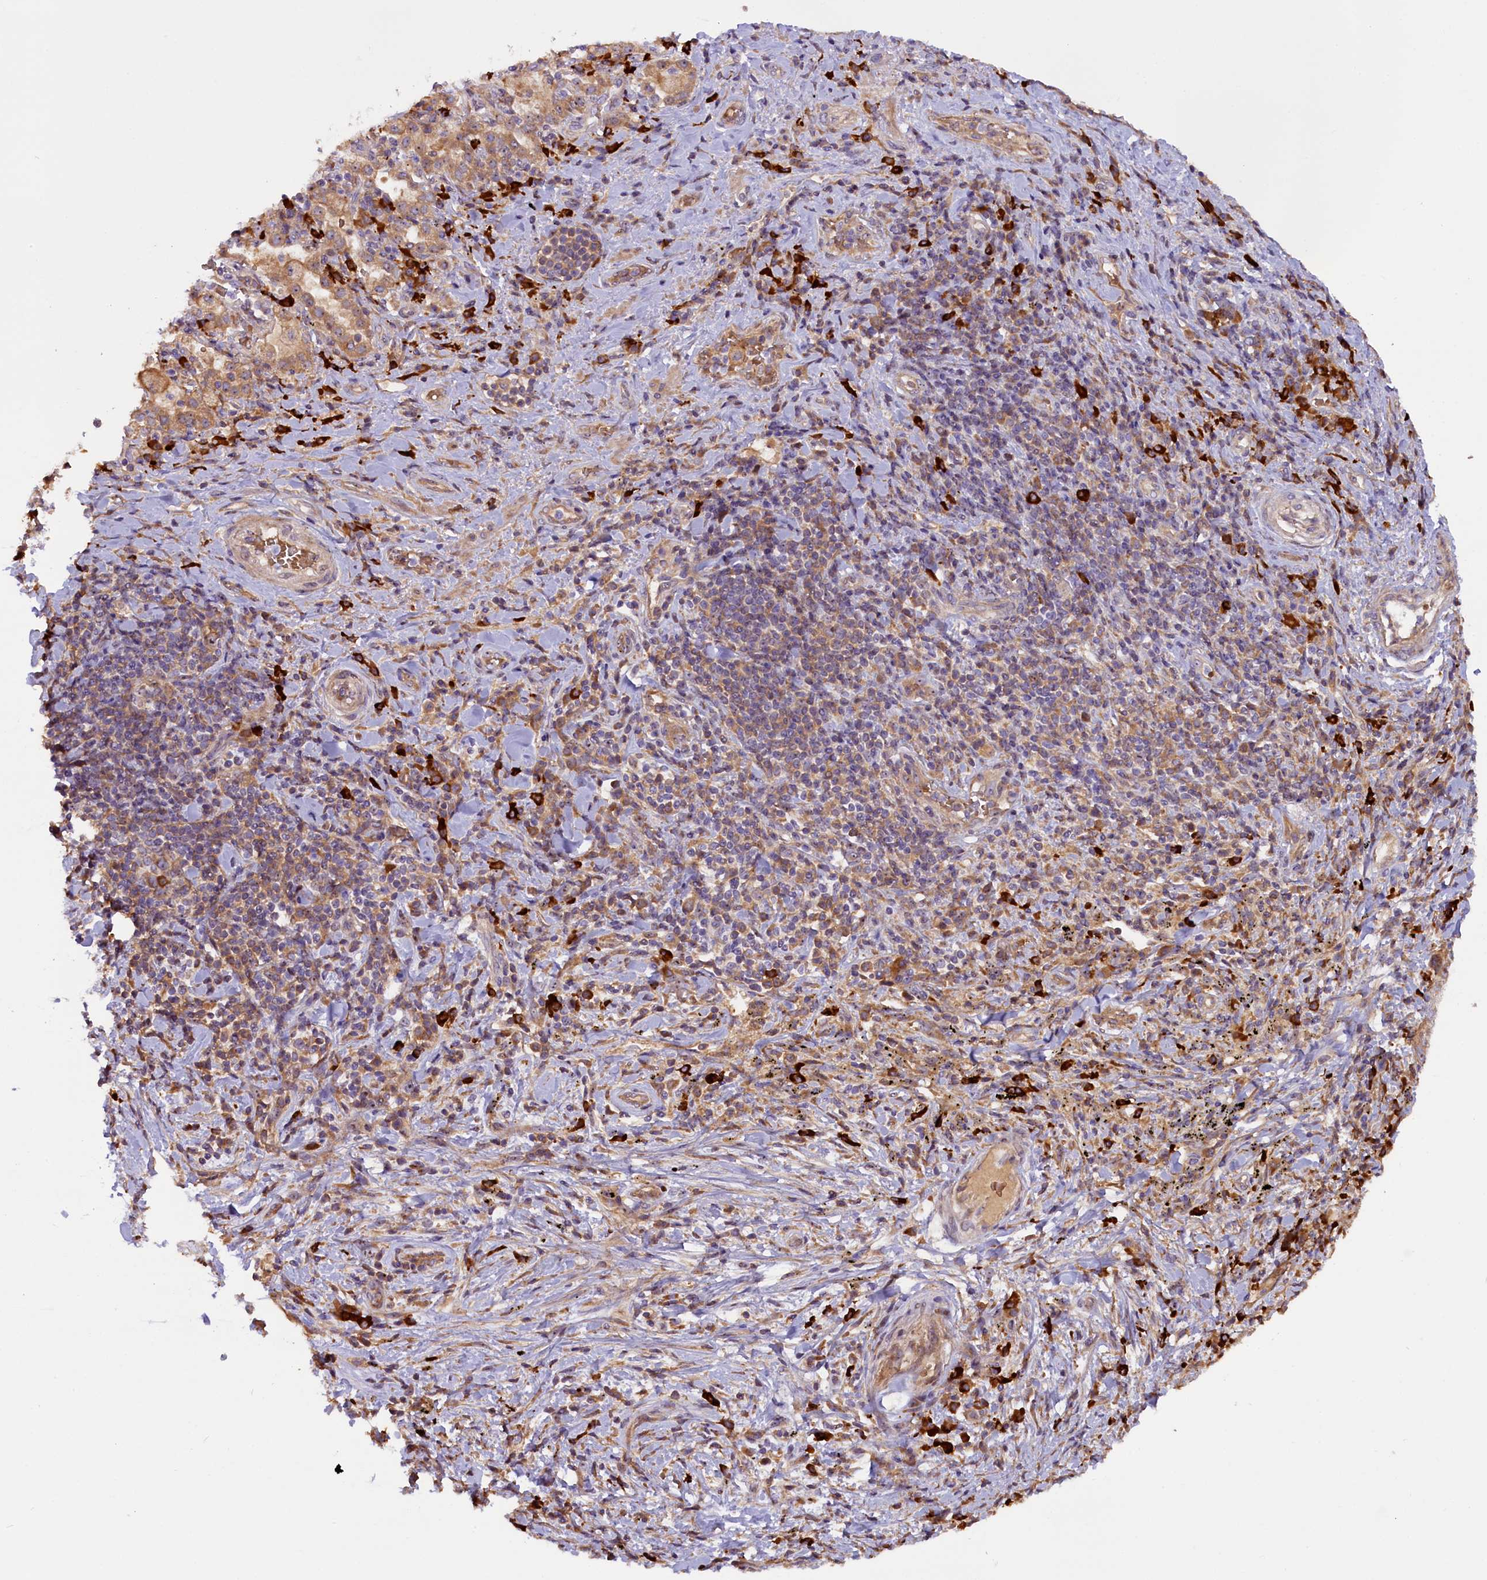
{"staining": {"intensity": "weak", "quantity": ">75%", "location": "cytoplasmic/membranous"}, "tissue": "adipose tissue", "cell_type": "Adipocytes", "image_type": "normal", "snomed": [{"axis": "morphology", "description": "Normal tissue, NOS"}, {"axis": "morphology", "description": "Squamous cell carcinoma, NOS"}, {"axis": "topography", "description": "Bronchus"}, {"axis": "topography", "description": "Lung"}], "caption": "High-magnification brightfield microscopy of unremarkable adipose tissue stained with DAB (3,3'-diaminobenzidine) (brown) and counterstained with hematoxylin (blue). adipocytes exhibit weak cytoplasmic/membranous staining is appreciated in approximately>75% of cells.", "gene": "FRY", "patient": {"sex": "male", "age": 64}}